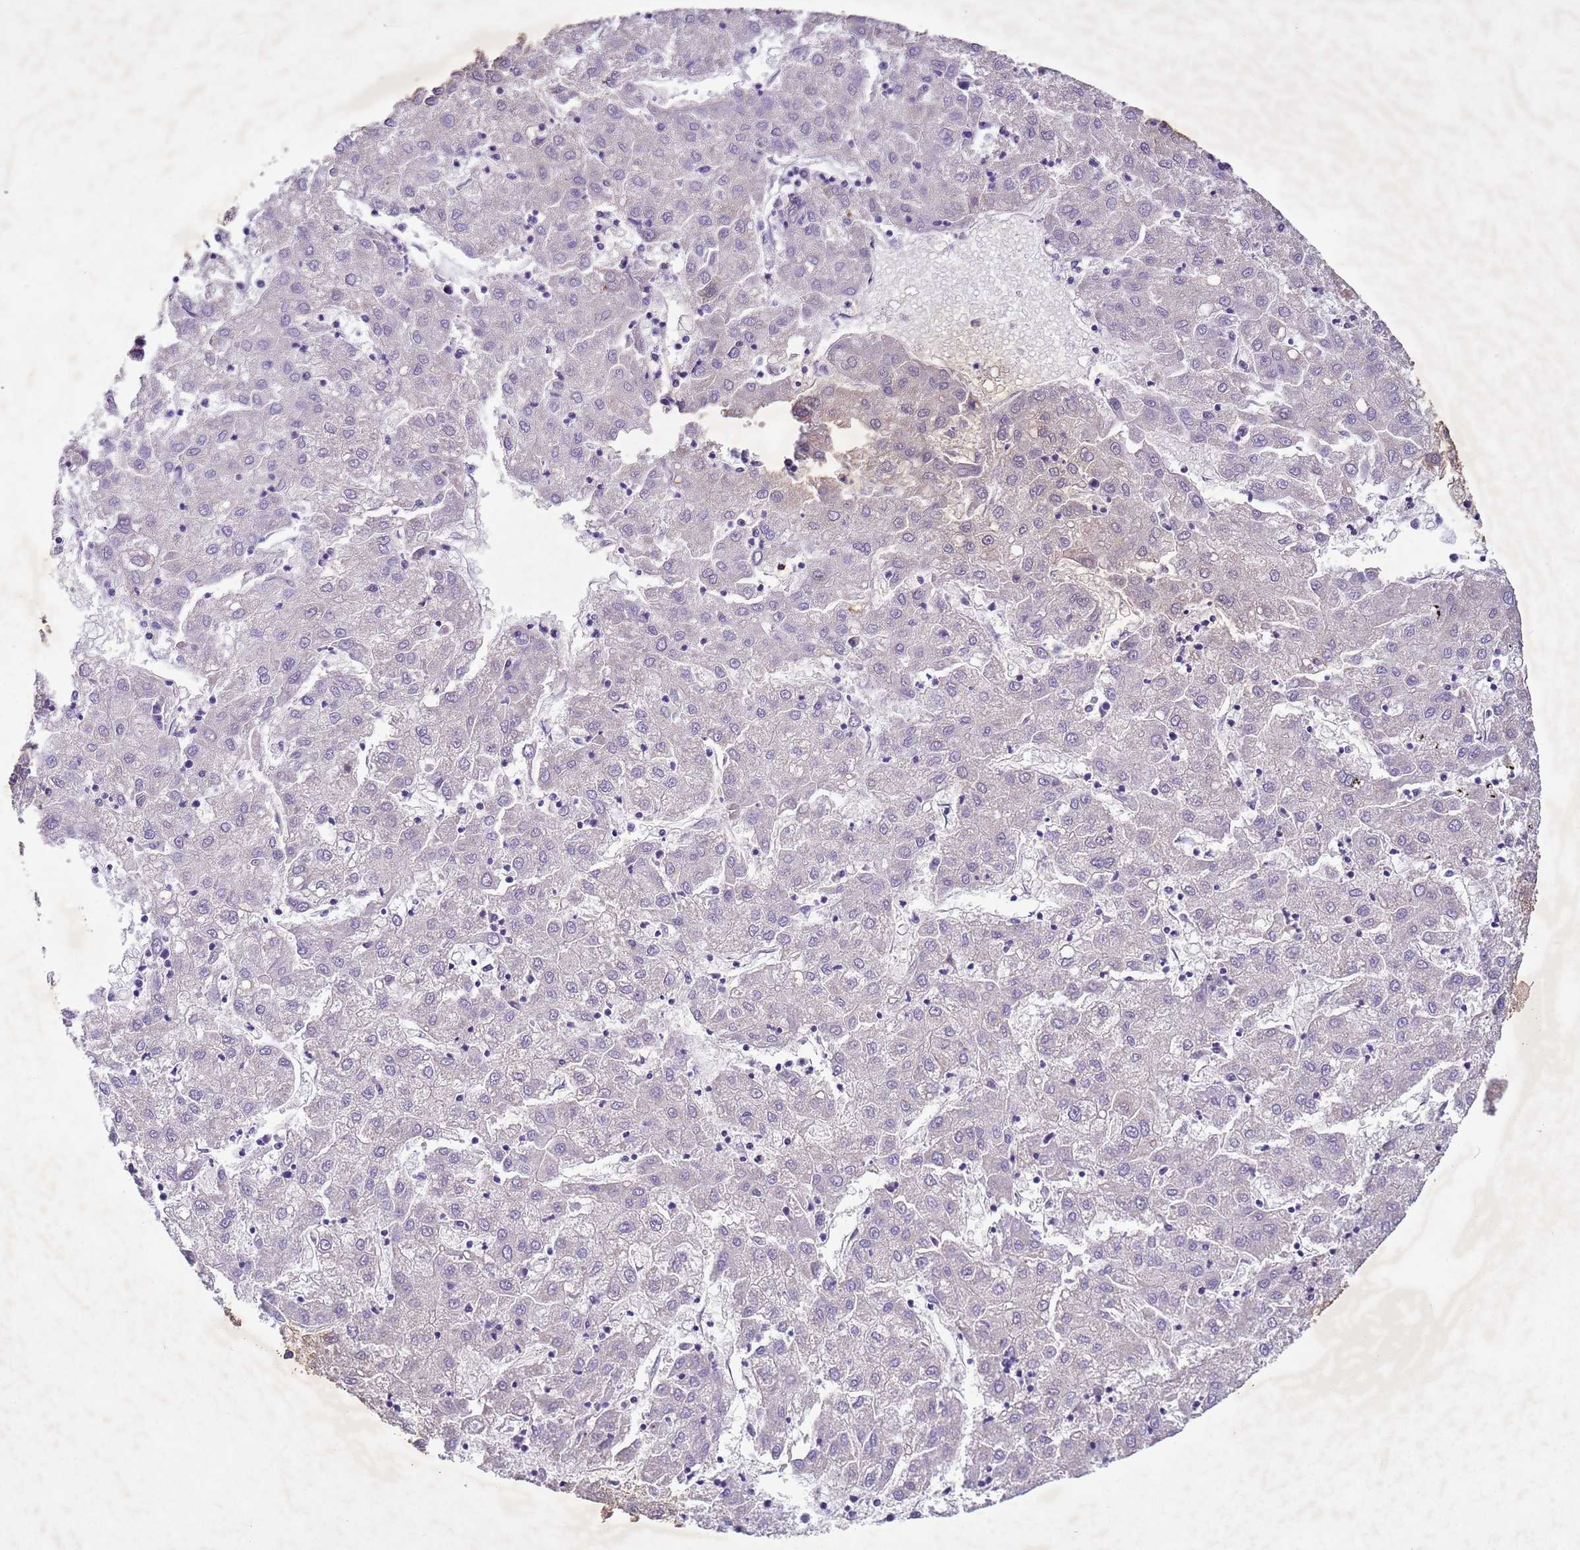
{"staining": {"intensity": "negative", "quantity": "none", "location": "none"}, "tissue": "liver cancer", "cell_type": "Tumor cells", "image_type": "cancer", "snomed": [{"axis": "morphology", "description": "Carcinoma, Hepatocellular, NOS"}, {"axis": "topography", "description": "Liver"}], "caption": "Immunohistochemistry (IHC) micrograph of neoplastic tissue: human liver hepatocellular carcinoma stained with DAB (3,3'-diaminobenzidine) exhibits no significant protein positivity in tumor cells.", "gene": "NLRP11", "patient": {"sex": "male", "age": 72}}